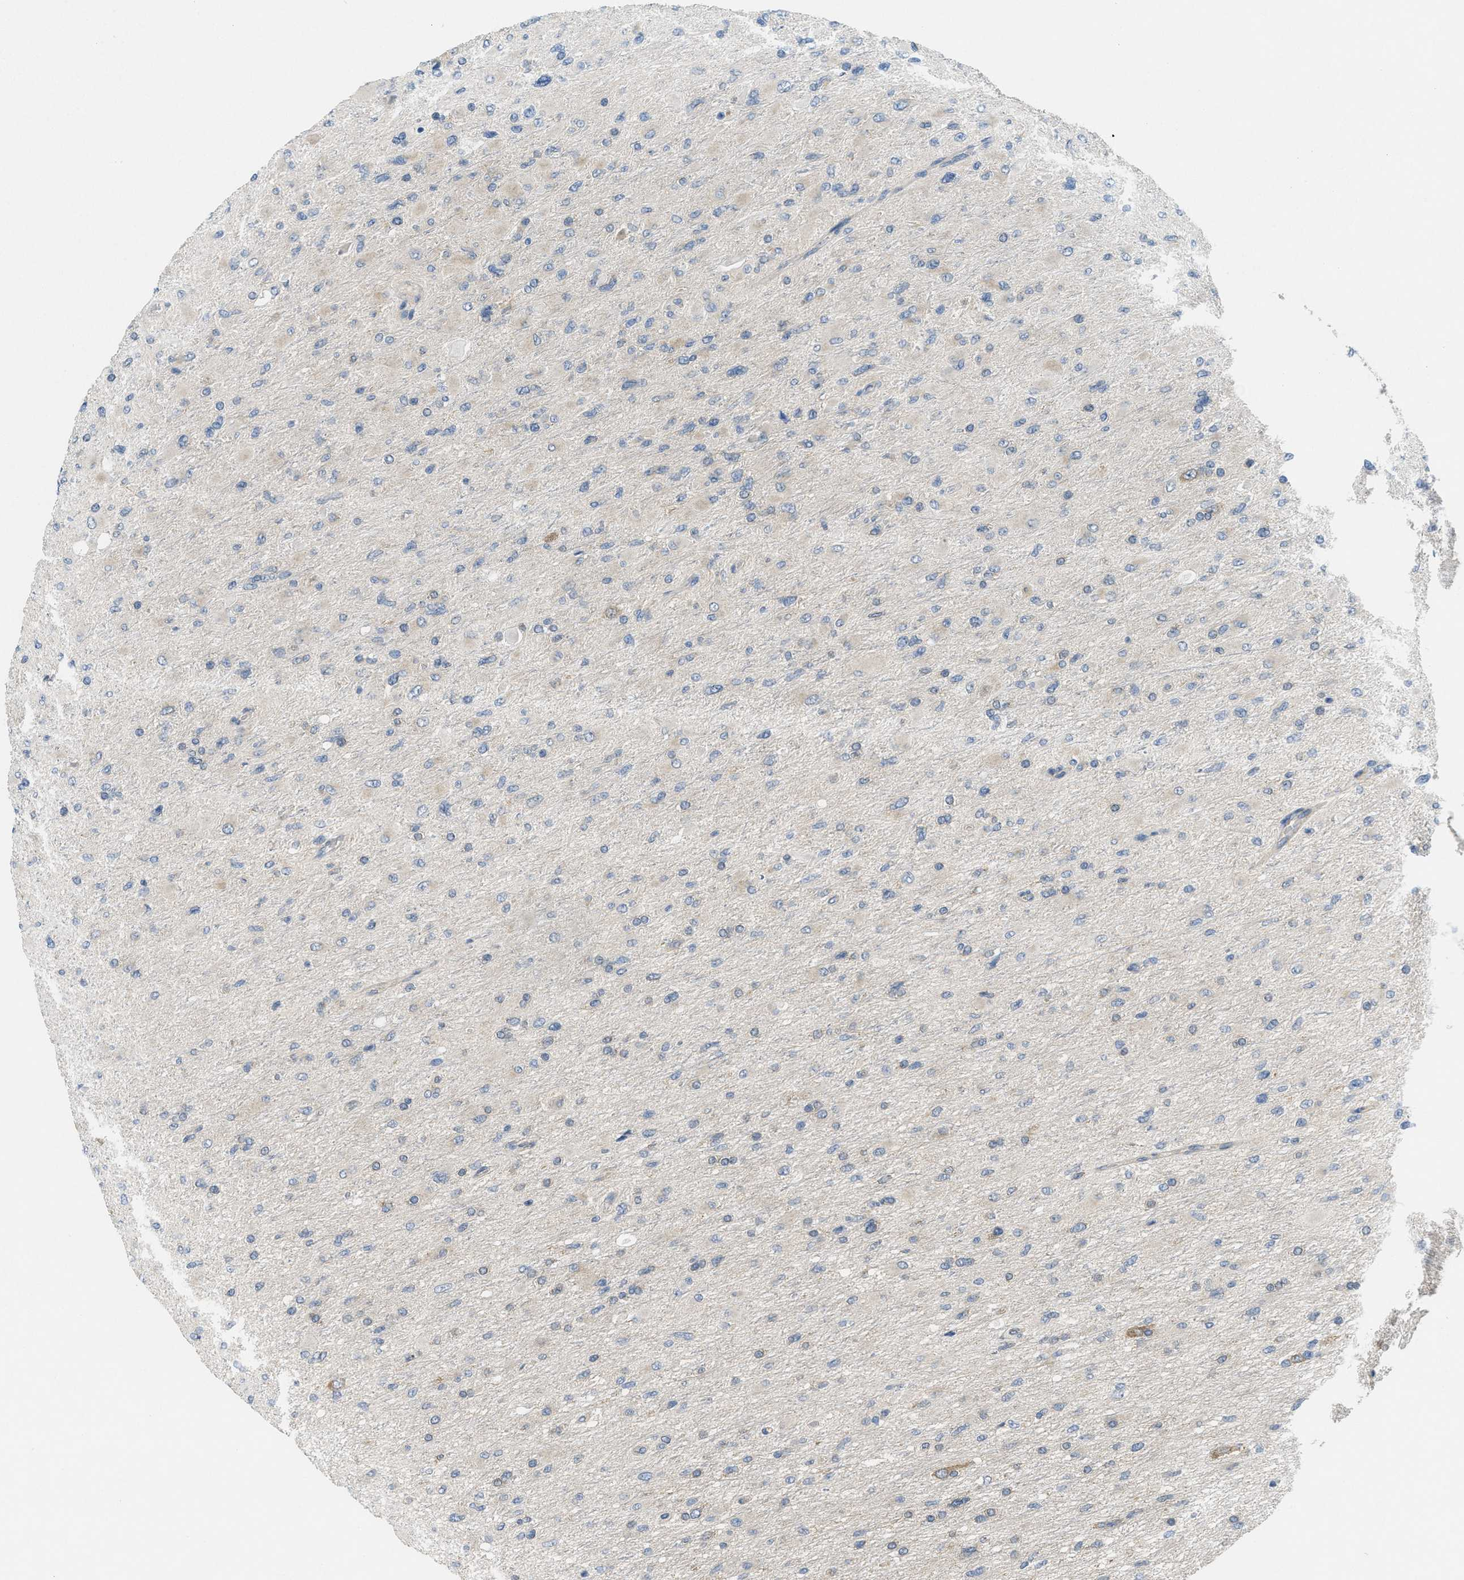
{"staining": {"intensity": "negative", "quantity": "none", "location": "none"}, "tissue": "glioma", "cell_type": "Tumor cells", "image_type": "cancer", "snomed": [{"axis": "morphology", "description": "Glioma, malignant, High grade"}, {"axis": "topography", "description": "Cerebral cortex"}], "caption": "The immunohistochemistry (IHC) histopathology image has no significant positivity in tumor cells of glioma tissue.", "gene": "ZFYVE9", "patient": {"sex": "female", "age": 36}}